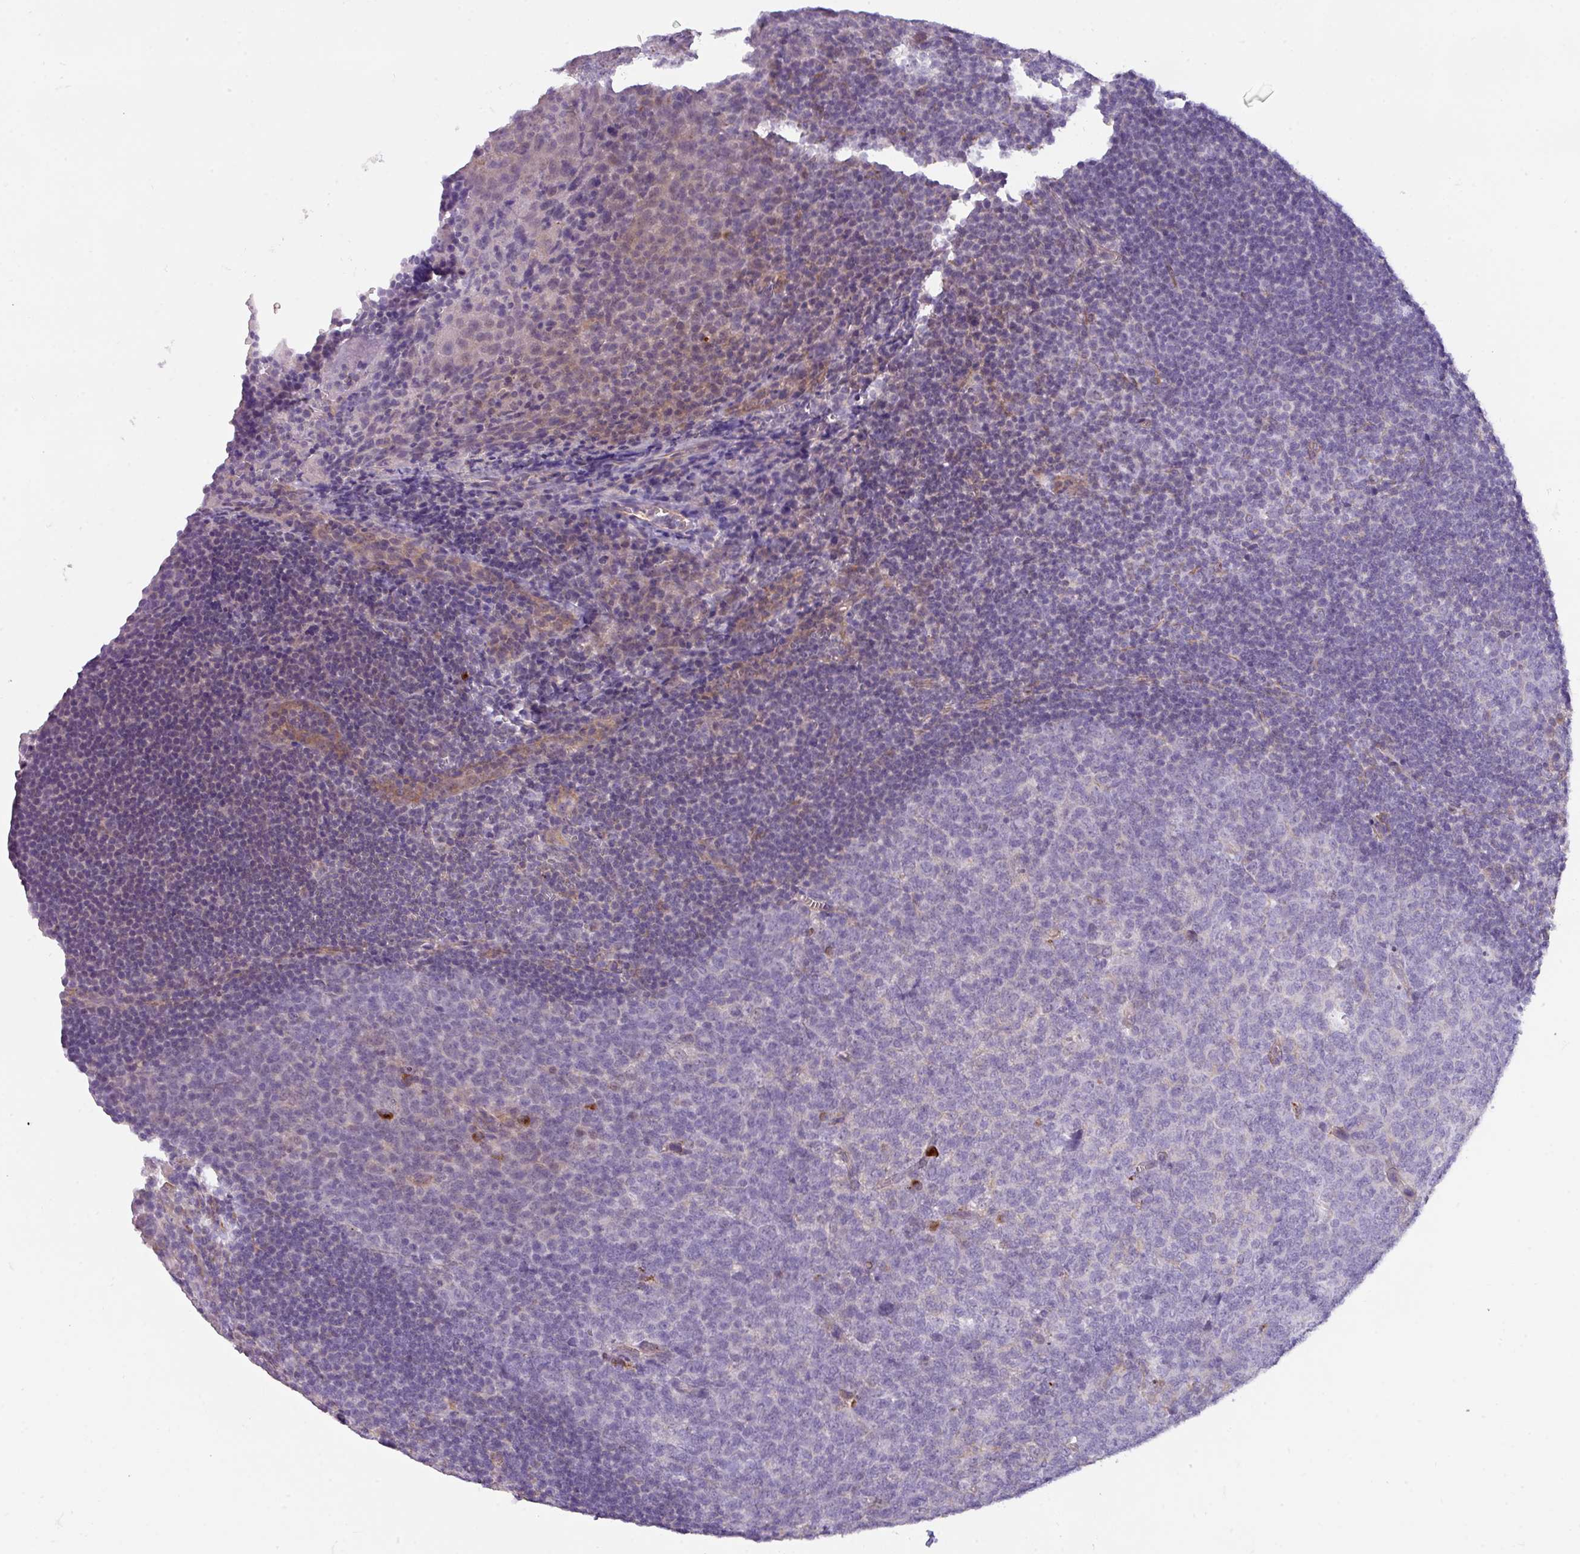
{"staining": {"intensity": "negative", "quantity": "none", "location": "none"}, "tissue": "tonsil", "cell_type": "Germinal center cells", "image_type": "normal", "snomed": [{"axis": "morphology", "description": "Normal tissue, NOS"}, {"axis": "topography", "description": "Tonsil"}], "caption": "Tonsil was stained to show a protein in brown. There is no significant expression in germinal center cells. (DAB immunohistochemistry (IHC) visualized using brightfield microscopy, high magnification).", "gene": "BUD23", "patient": {"sex": "male", "age": 27}}